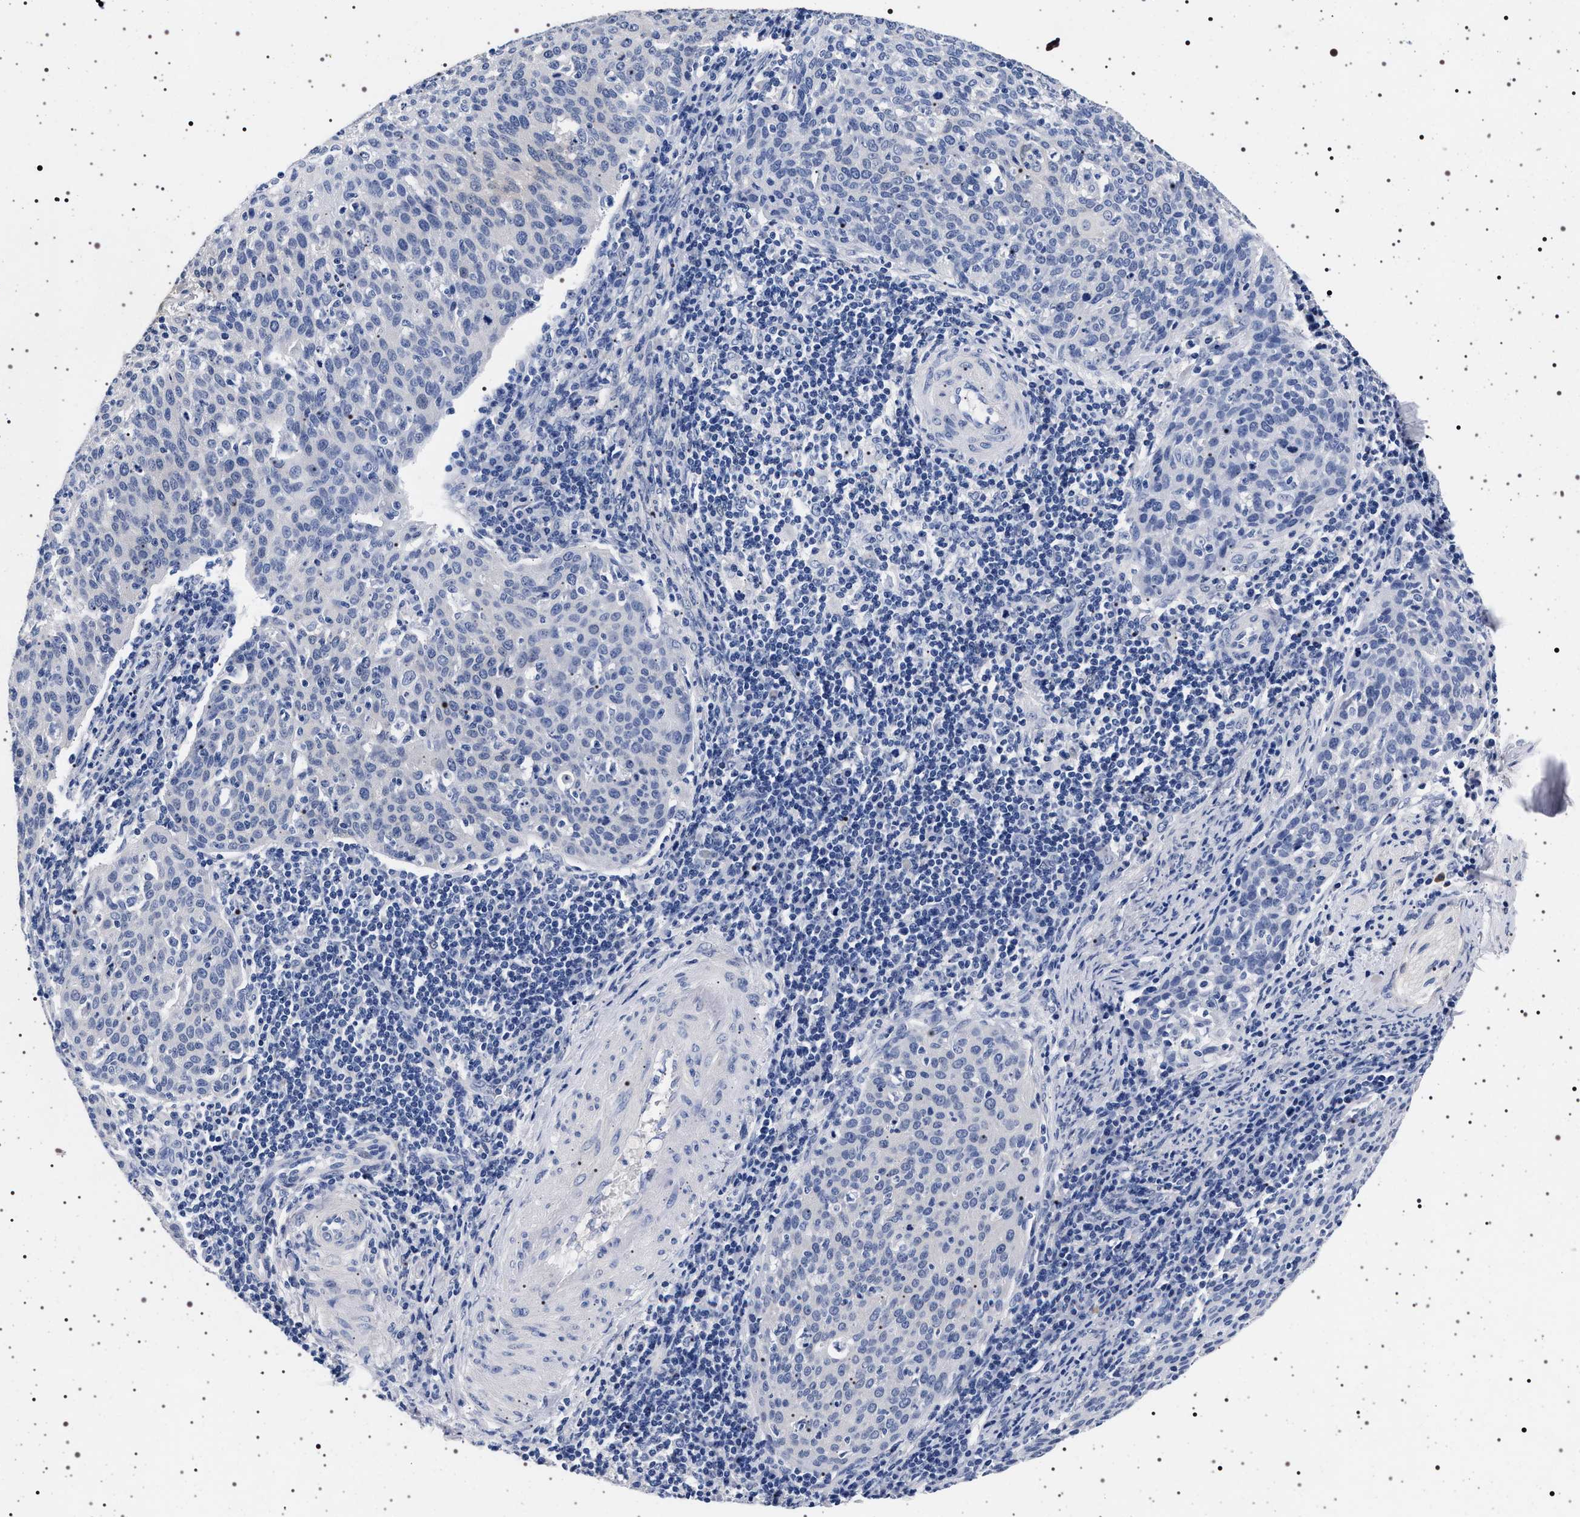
{"staining": {"intensity": "negative", "quantity": "none", "location": "none"}, "tissue": "cervical cancer", "cell_type": "Tumor cells", "image_type": "cancer", "snomed": [{"axis": "morphology", "description": "Squamous cell carcinoma, NOS"}, {"axis": "topography", "description": "Cervix"}], "caption": "DAB immunohistochemical staining of human cervical cancer shows no significant expression in tumor cells.", "gene": "MAPK10", "patient": {"sex": "female", "age": 38}}